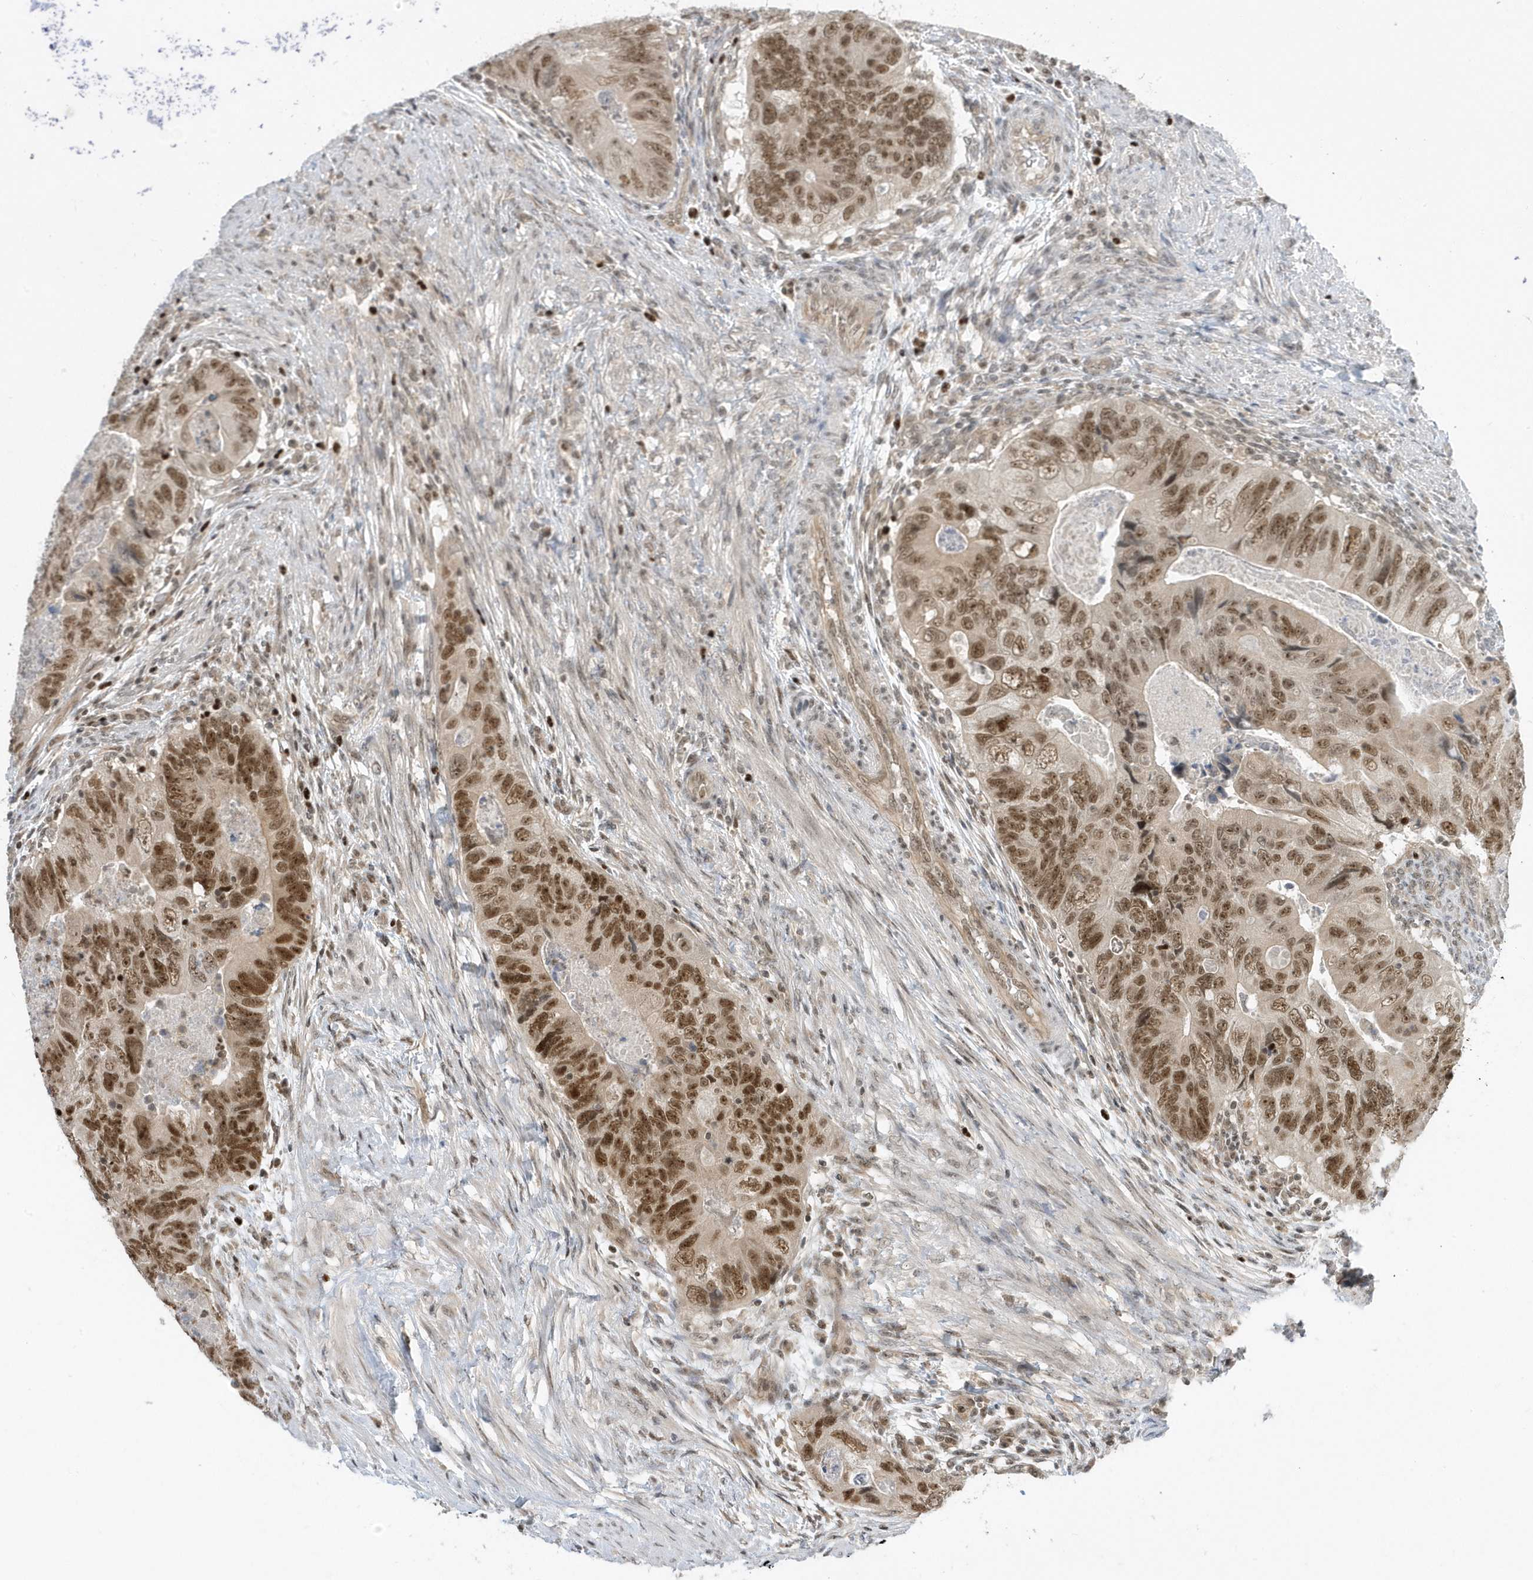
{"staining": {"intensity": "moderate", "quantity": ">75%", "location": "nuclear"}, "tissue": "colorectal cancer", "cell_type": "Tumor cells", "image_type": "cancer", "snomed": [{"axis": "morphology", "description": "Adenocarcinoma, NOS"}, {"axis": "topography", "description": "Rectum"}], "caption": "Adenocarcinoma (colorectal) was stained to show a protein in brown. There is medium levels of moderate nuclear staining in about >75% of tumor cells.", "gene": "ZNF740", "patient": {"sex": "male", "age": 63}}